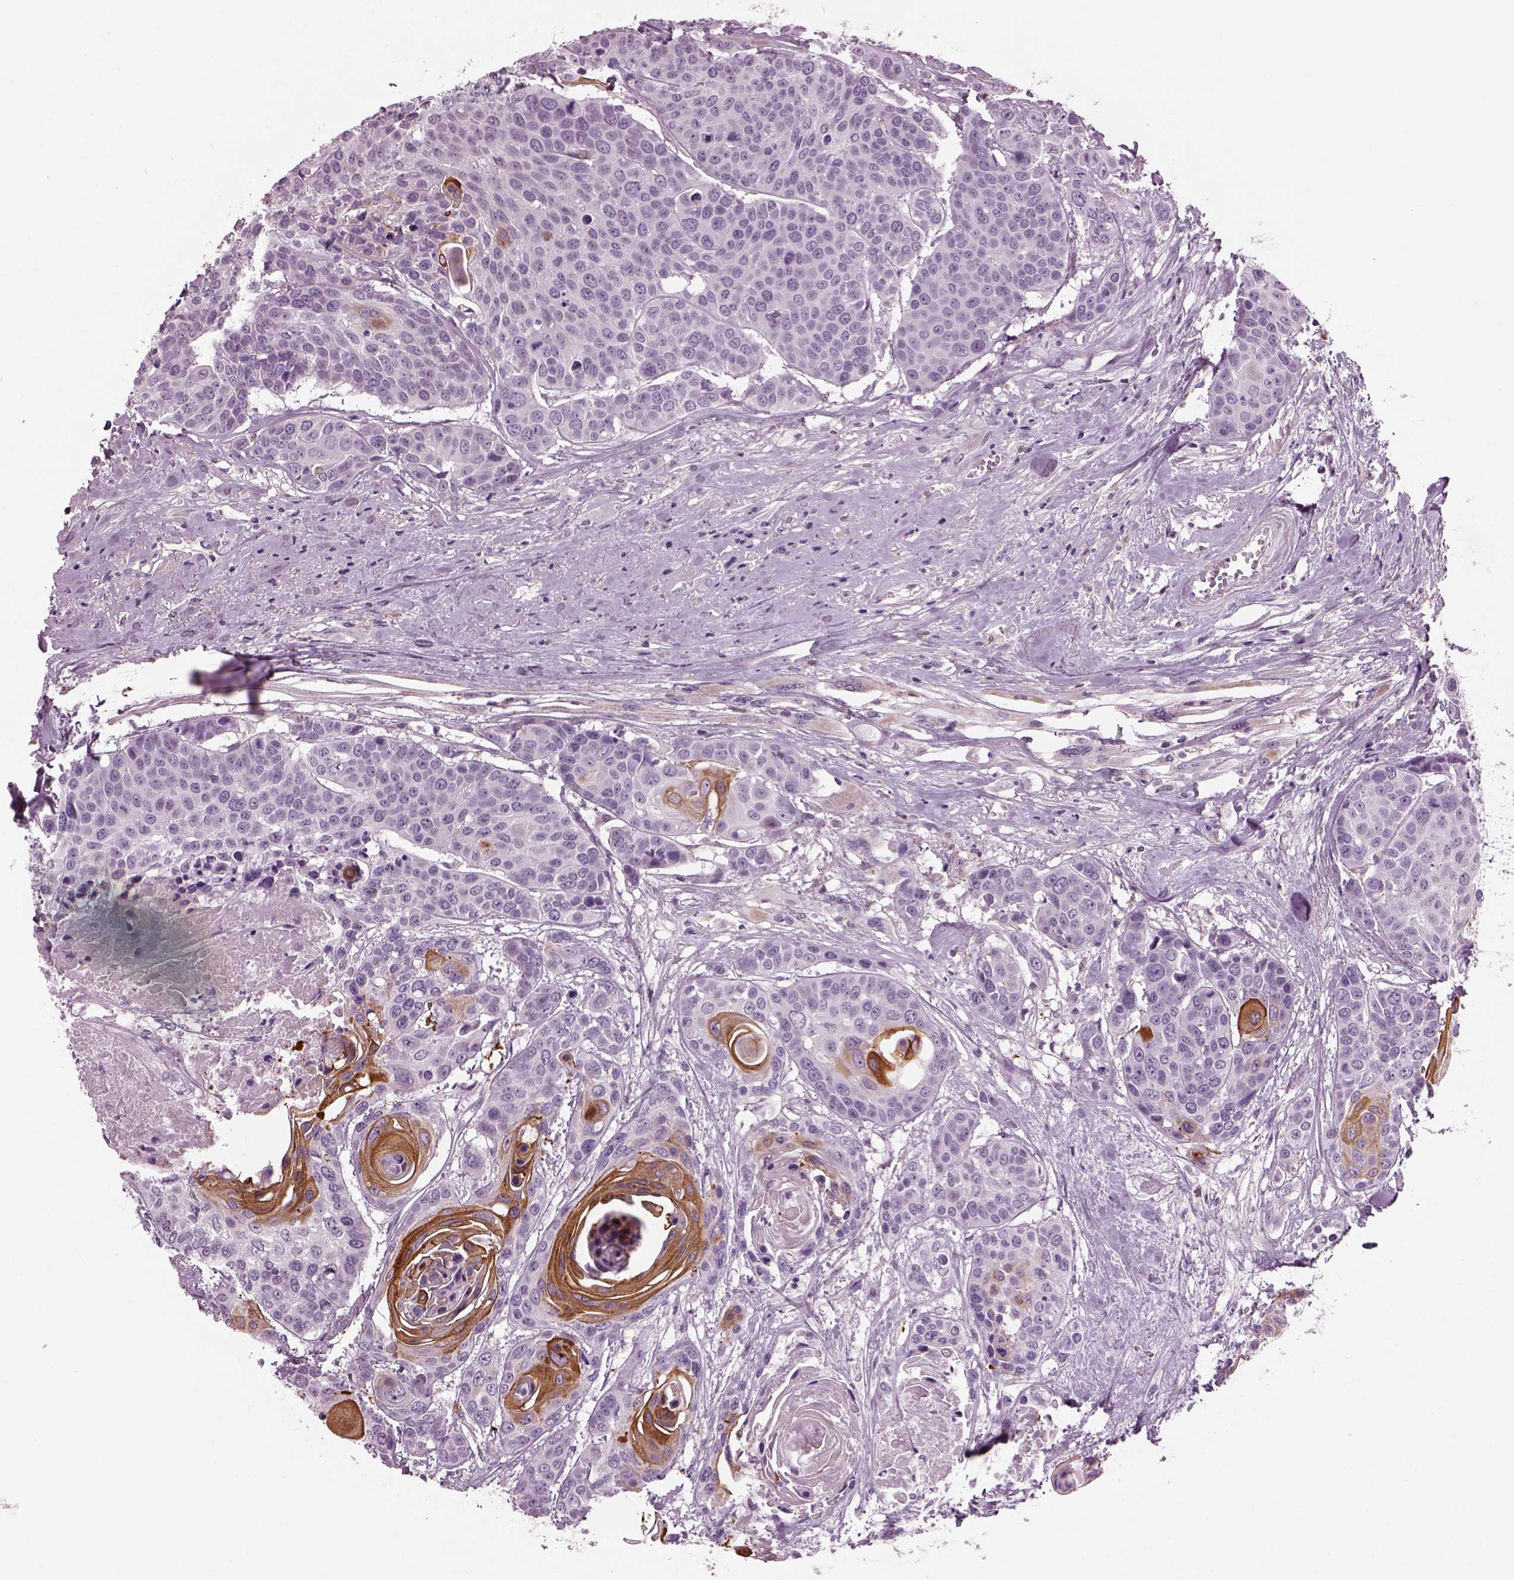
{"staining": {"intensity": "moderate", "quantity": "<25%", "location": "cytoplasmic/membranous"}, "tissue": "head and neck cancer", "cell_type": "Tumor cells", "image_type": "cancer", "snomed": [{"axis": "morphology", "description": "Squamous cell carcinoma, NOS"}, {"axis": "topography", "description": "Oral tissue"}, {"axis": "topography", "description": "Head-Neck"}], "caption": "Moderate cytoplasmic/membranous protein expression is present in approximately <25% of tumor cells in squamous cell carcinoma (head and neck).", "gene": "PRR9", "patient": {"sex": "male", "age": 56}}